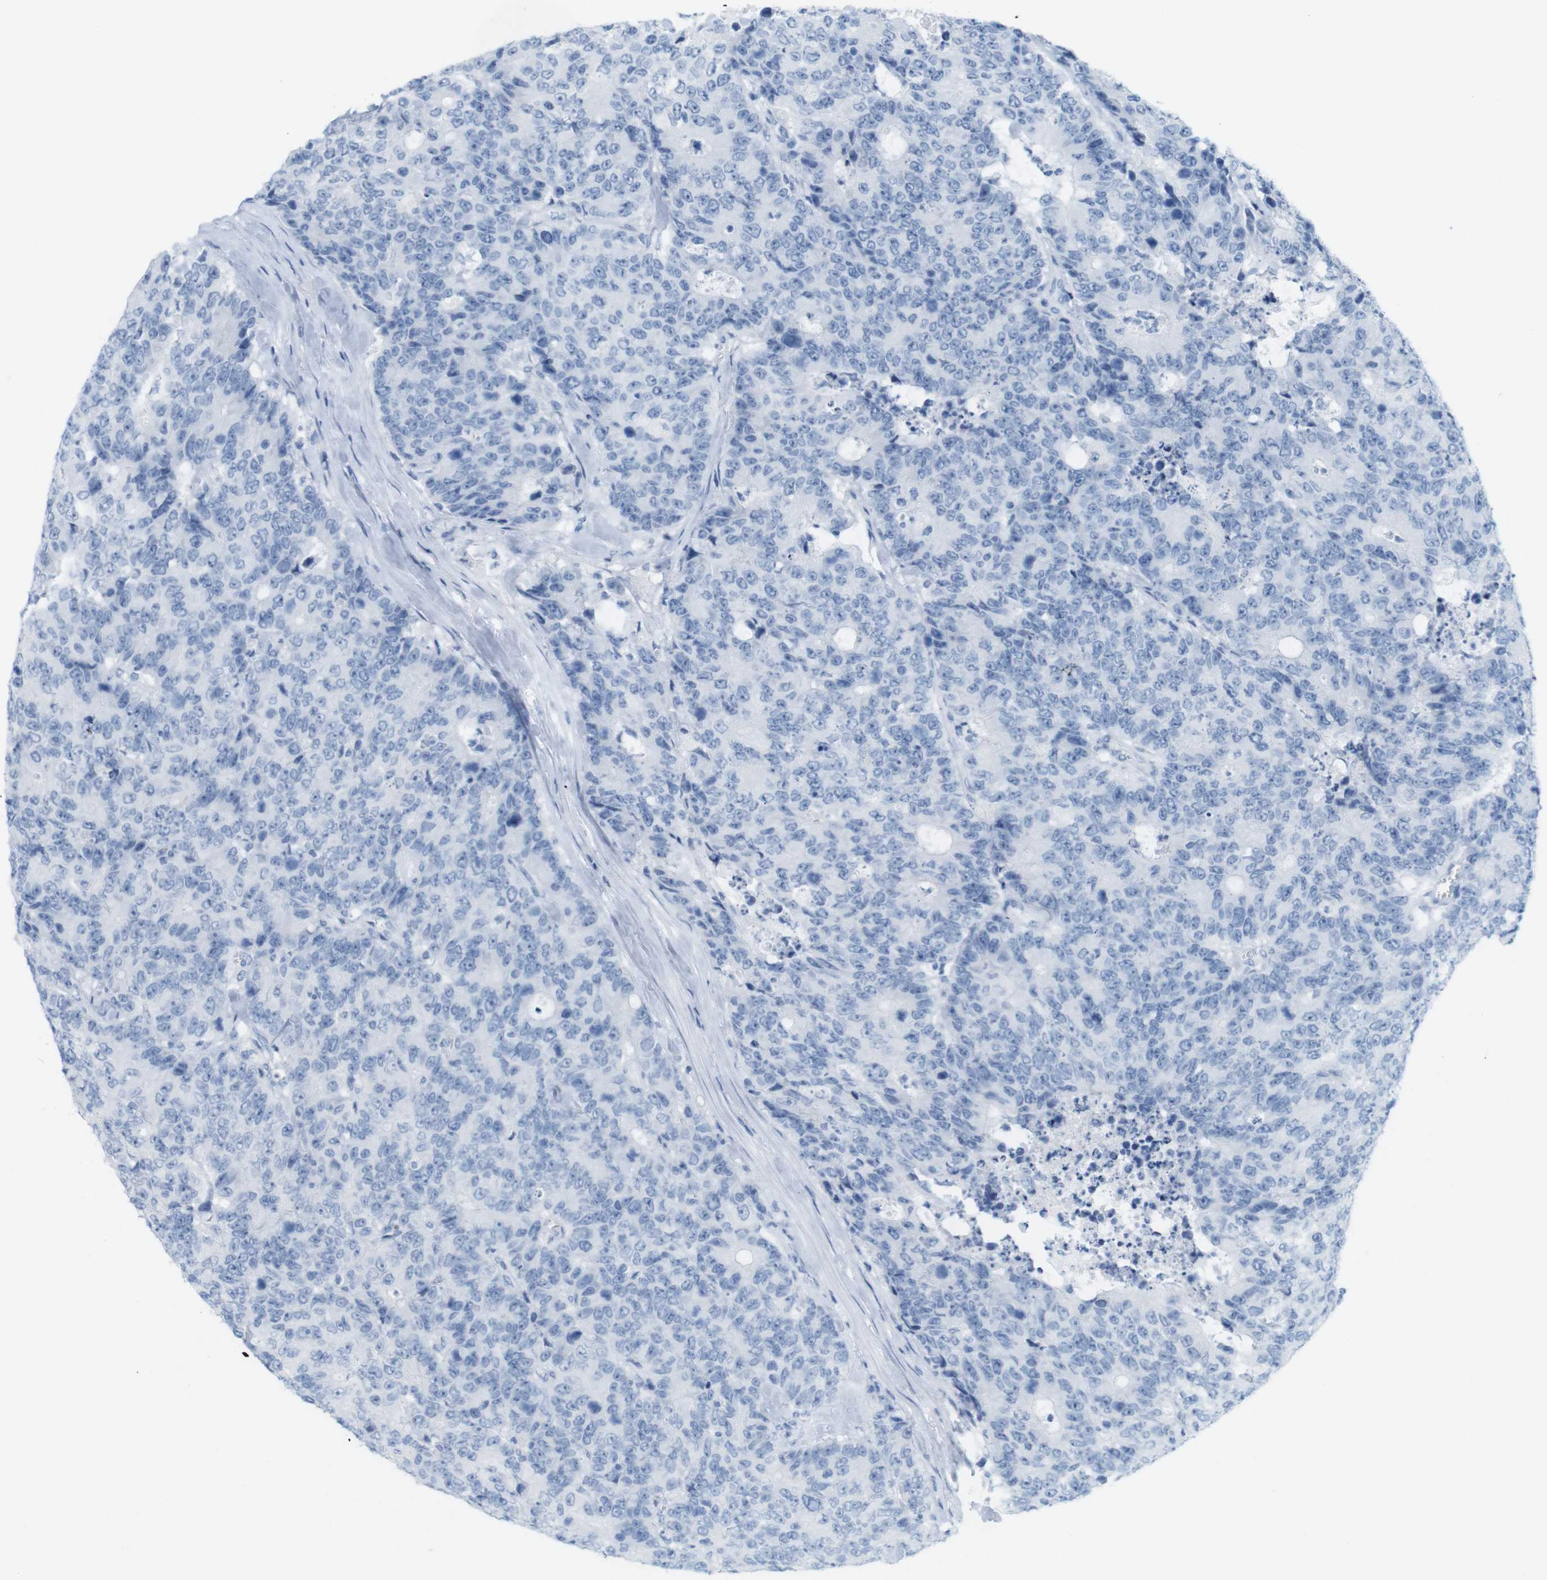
{"staining": {"intensity": "negative", "quantity": "none", "location": "none"}, "tissue": "colorectal cancer", "cell_type": "Tumor cells", "image_type": "cancer", "snomed": [{"axis": "morphology", "description": "Adenocarcinoma, NOS"}, {"axis": "topography", "description": "Colon"}], "caption": "Colorectal adenocarcinoma stained for a protein using immunohistochemistry reveals no positivity tumor cells.", "gene": "TNNT2", "patient": {"sex": "female", "age": 86}}